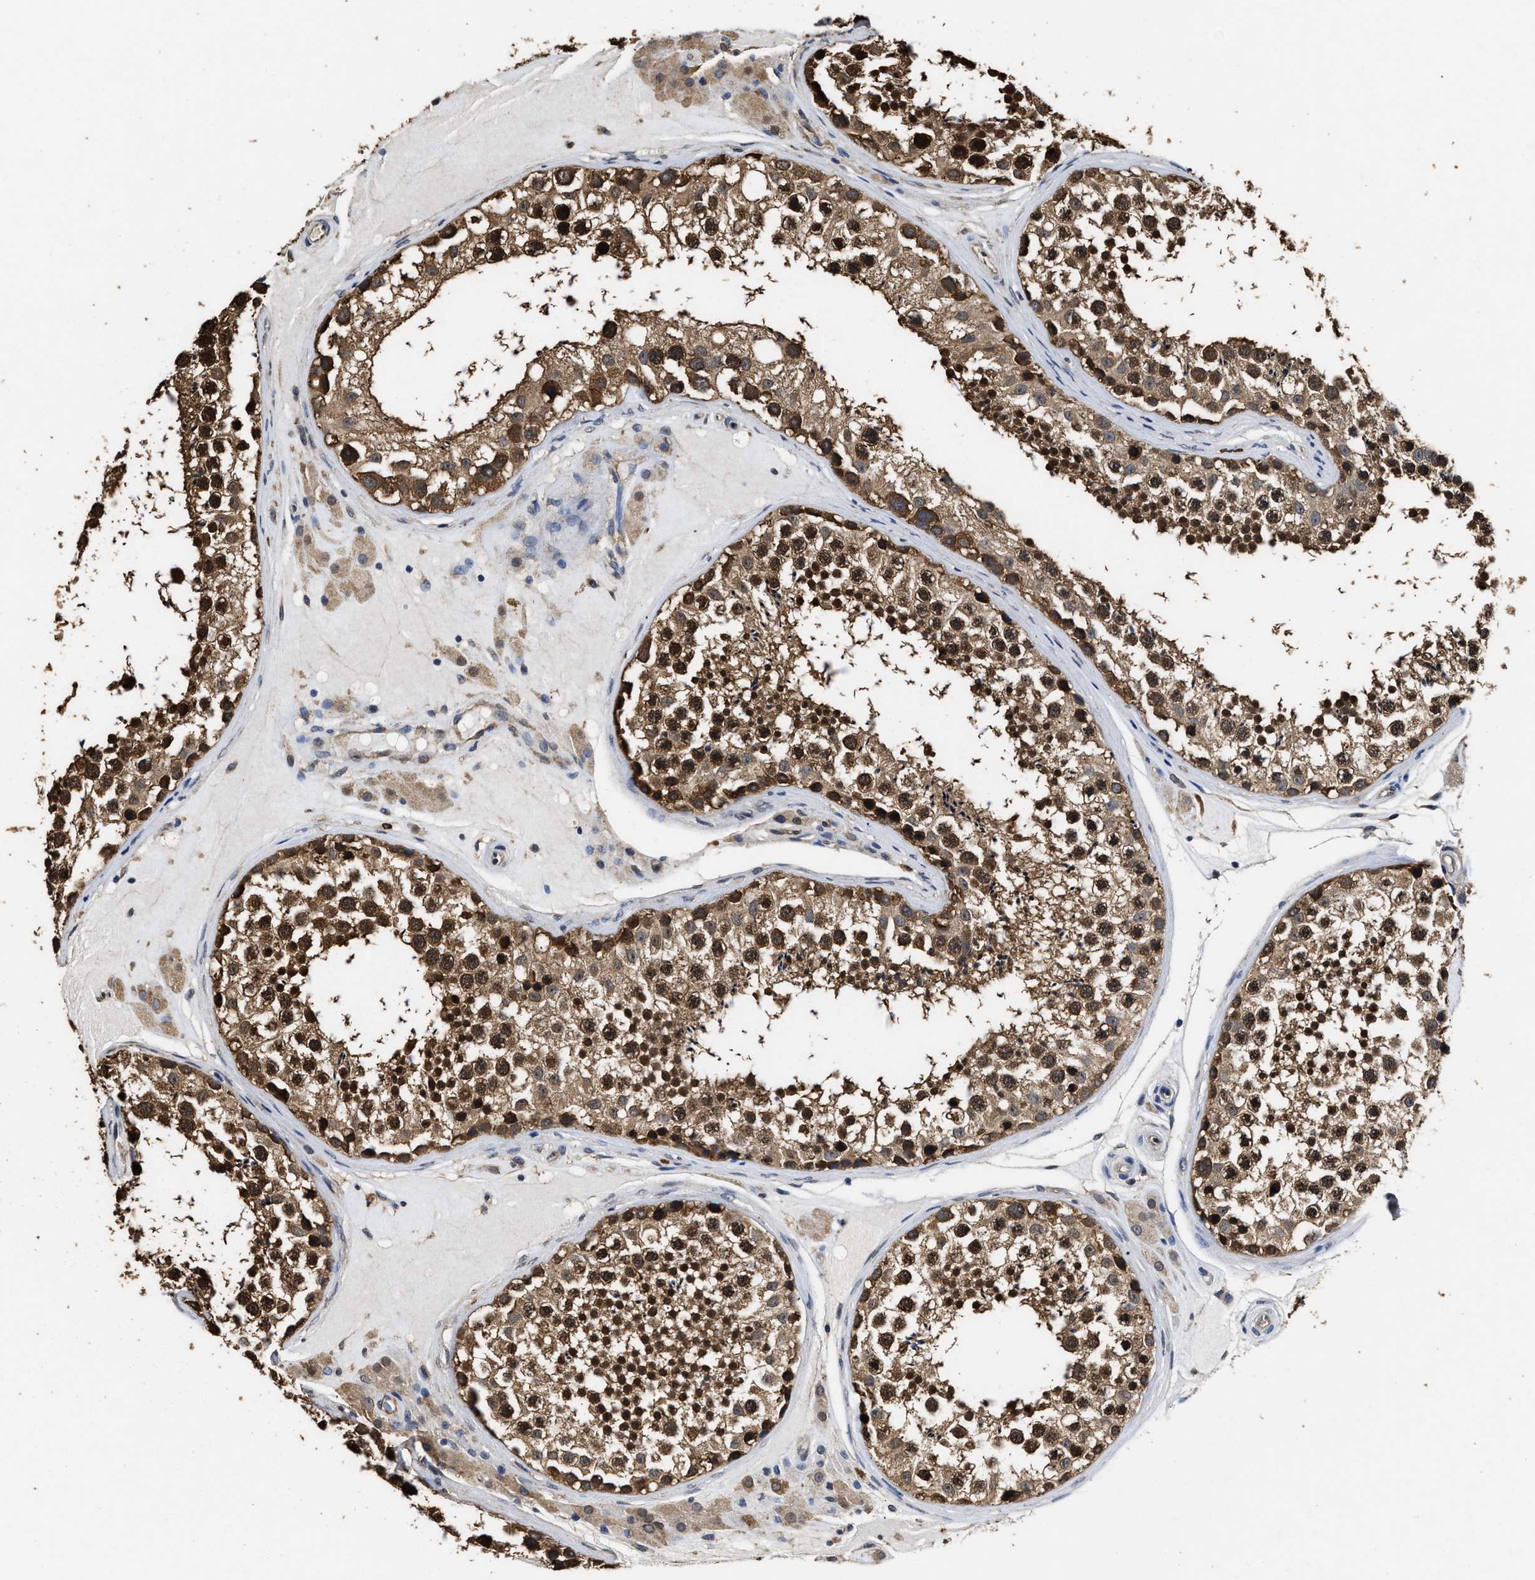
{"staining": {"intensity": "strong", "quantity": ">75%", "location": "cytoplasmic/membranous,nuclear"}, "tissue": "testis", "cell_type": "Cells in seminiferous ducts", "image_type": "normal", "snomed": [{"axis": "morphology", "description": "Normal tissue, NOS"}, {"axis": "topography", "description": "Testis"}], "caption": "Benign testis reveals strong cytoplasmic/membranous,nuclear expression in about >75% of cells in seminiferous ducts, visualized by immunohistochemistry.", "gene": "YWHAE", "patient": {"sex": "male", "age": 46}}